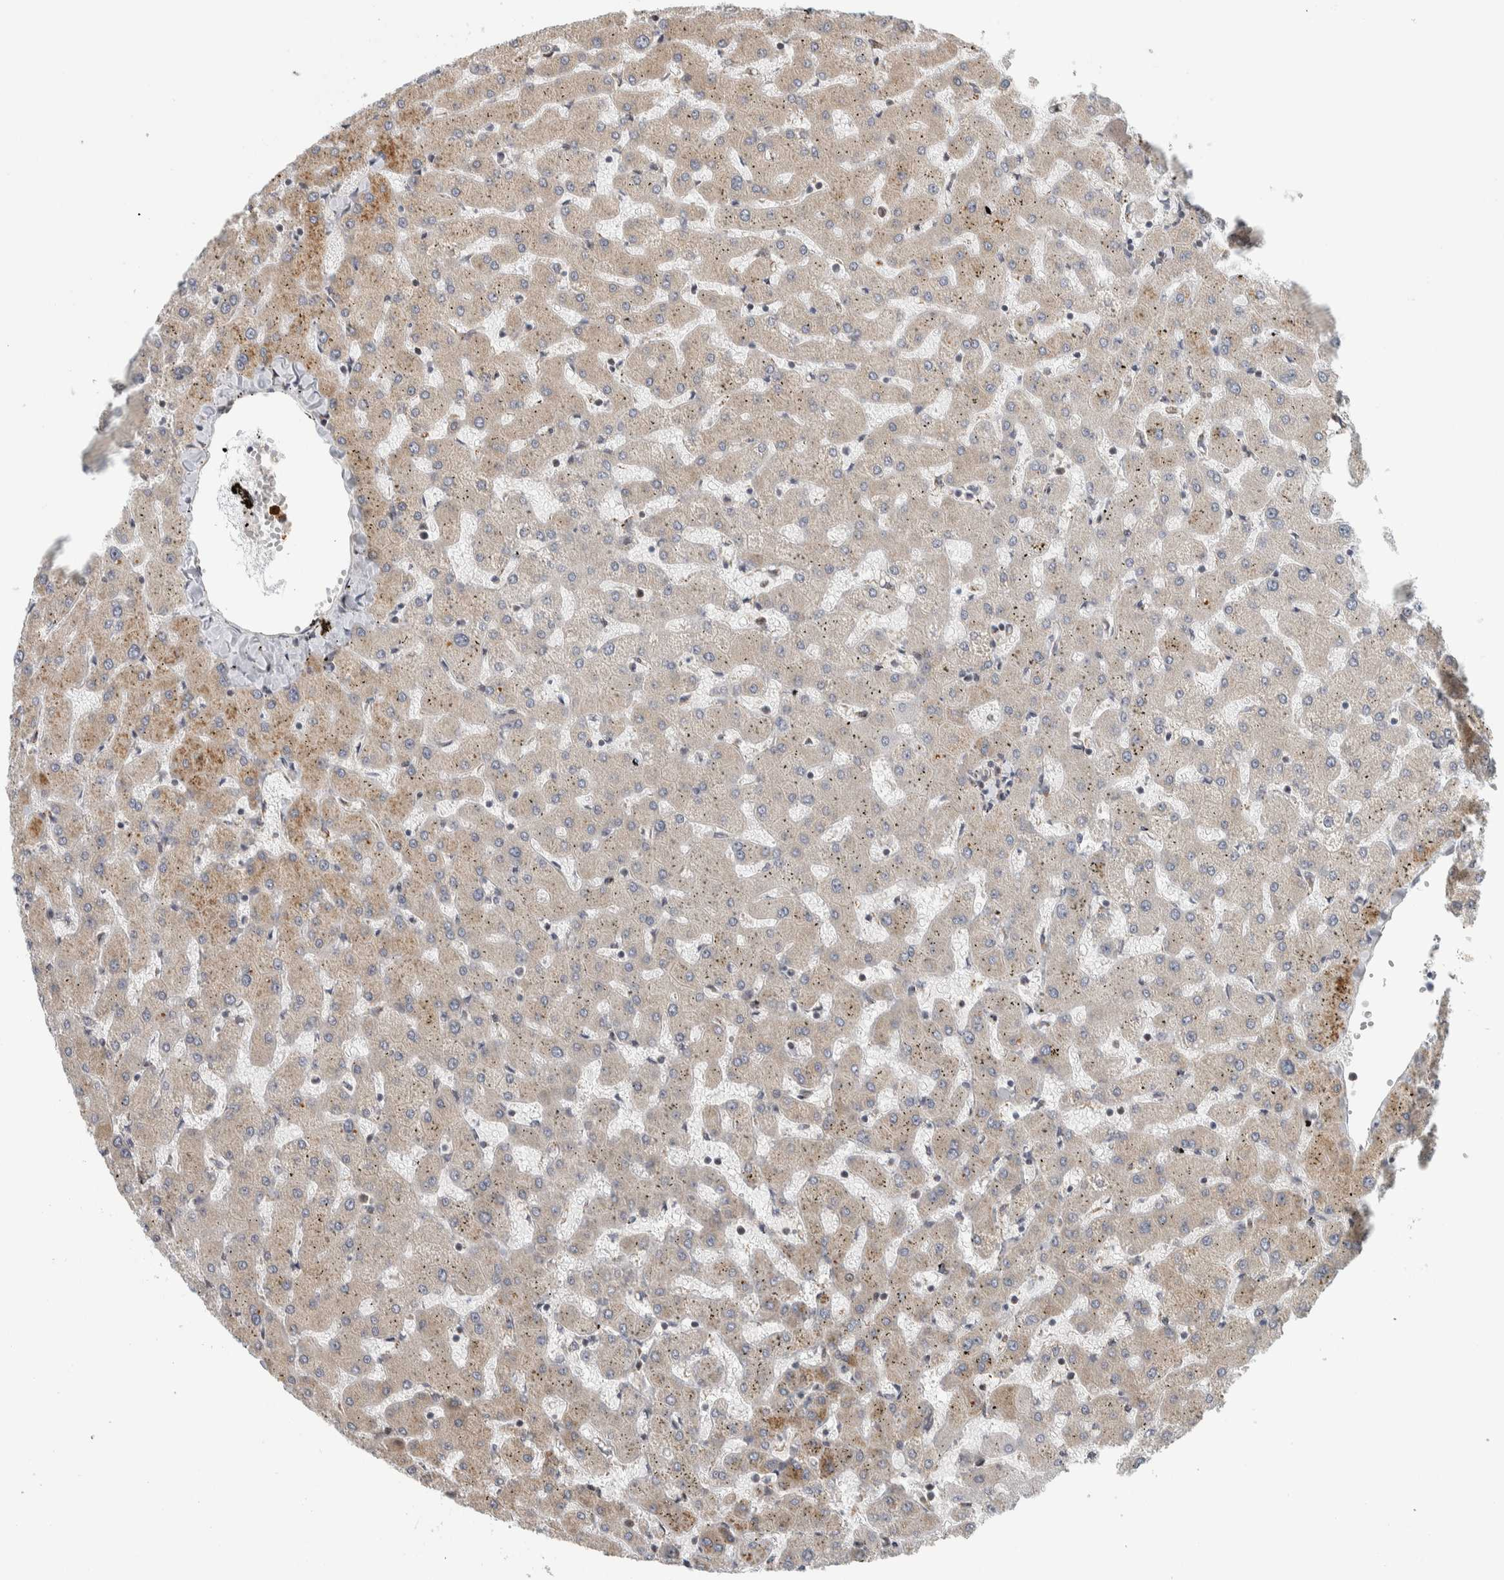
{"staining": {"intensity": "negative", "quantity": "none", "location": "none"}, "tissue": "liver", "cell_type": "Cholangiocytes", "image_type": "normal", "snomed": [{"axis": "morphology", "description": "Normal tissue, NOS"}, {"axis": "topography", "description": "Liver"}], "caption": "This histopathology image is of normal liver stained with IHC to label a protein in brown with the nuclei are counter-stained blue. There is no positivity in cholangiocytes. Brightfield microscopy of immunohistochemistry stained with DAB (3,3'-diaminobenzidine) (brown) and hematoxylin (blue), captured at high magnification.", "gene": "AFP", "patient": {"sex": "female", "age": 63}}